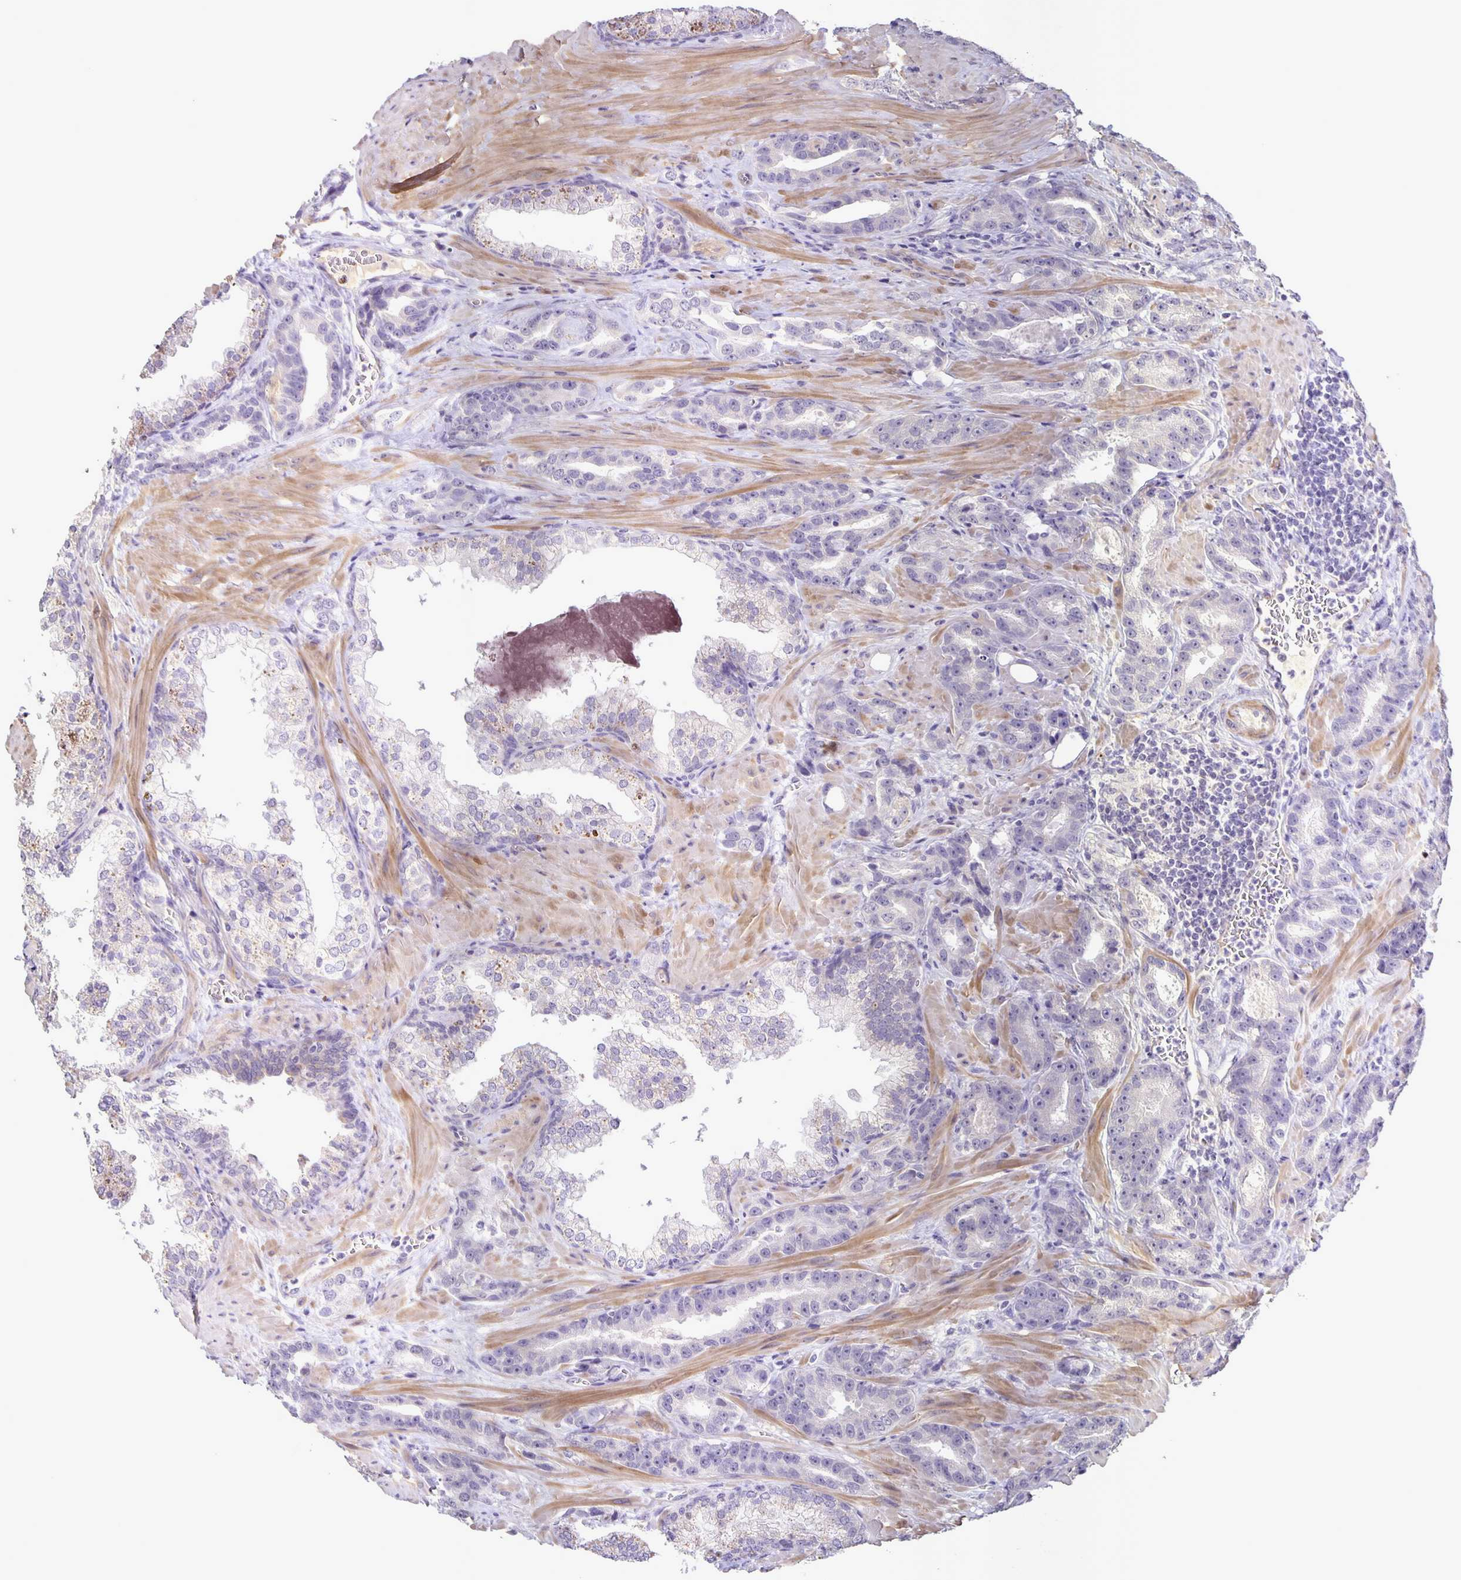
{"staining": {"intensity": "negative", "quantity": "none", "location": "none"}, "tissue": "prostate cancer", "cell_type": "Tumor cells", "image_type": "cancer", "snomed": [{"axis": "morphology", "description": "Adenocarcinoma, High grade"}, {"axis": "topography", "description": "Prostate"}], "caption": "The image displays no significant positivity in tumor cells of prostate cancer (adenocarcinoma (high-grade)).", "gene": "SRCIN1", "patient": {"sex": "male", "age": 65}}